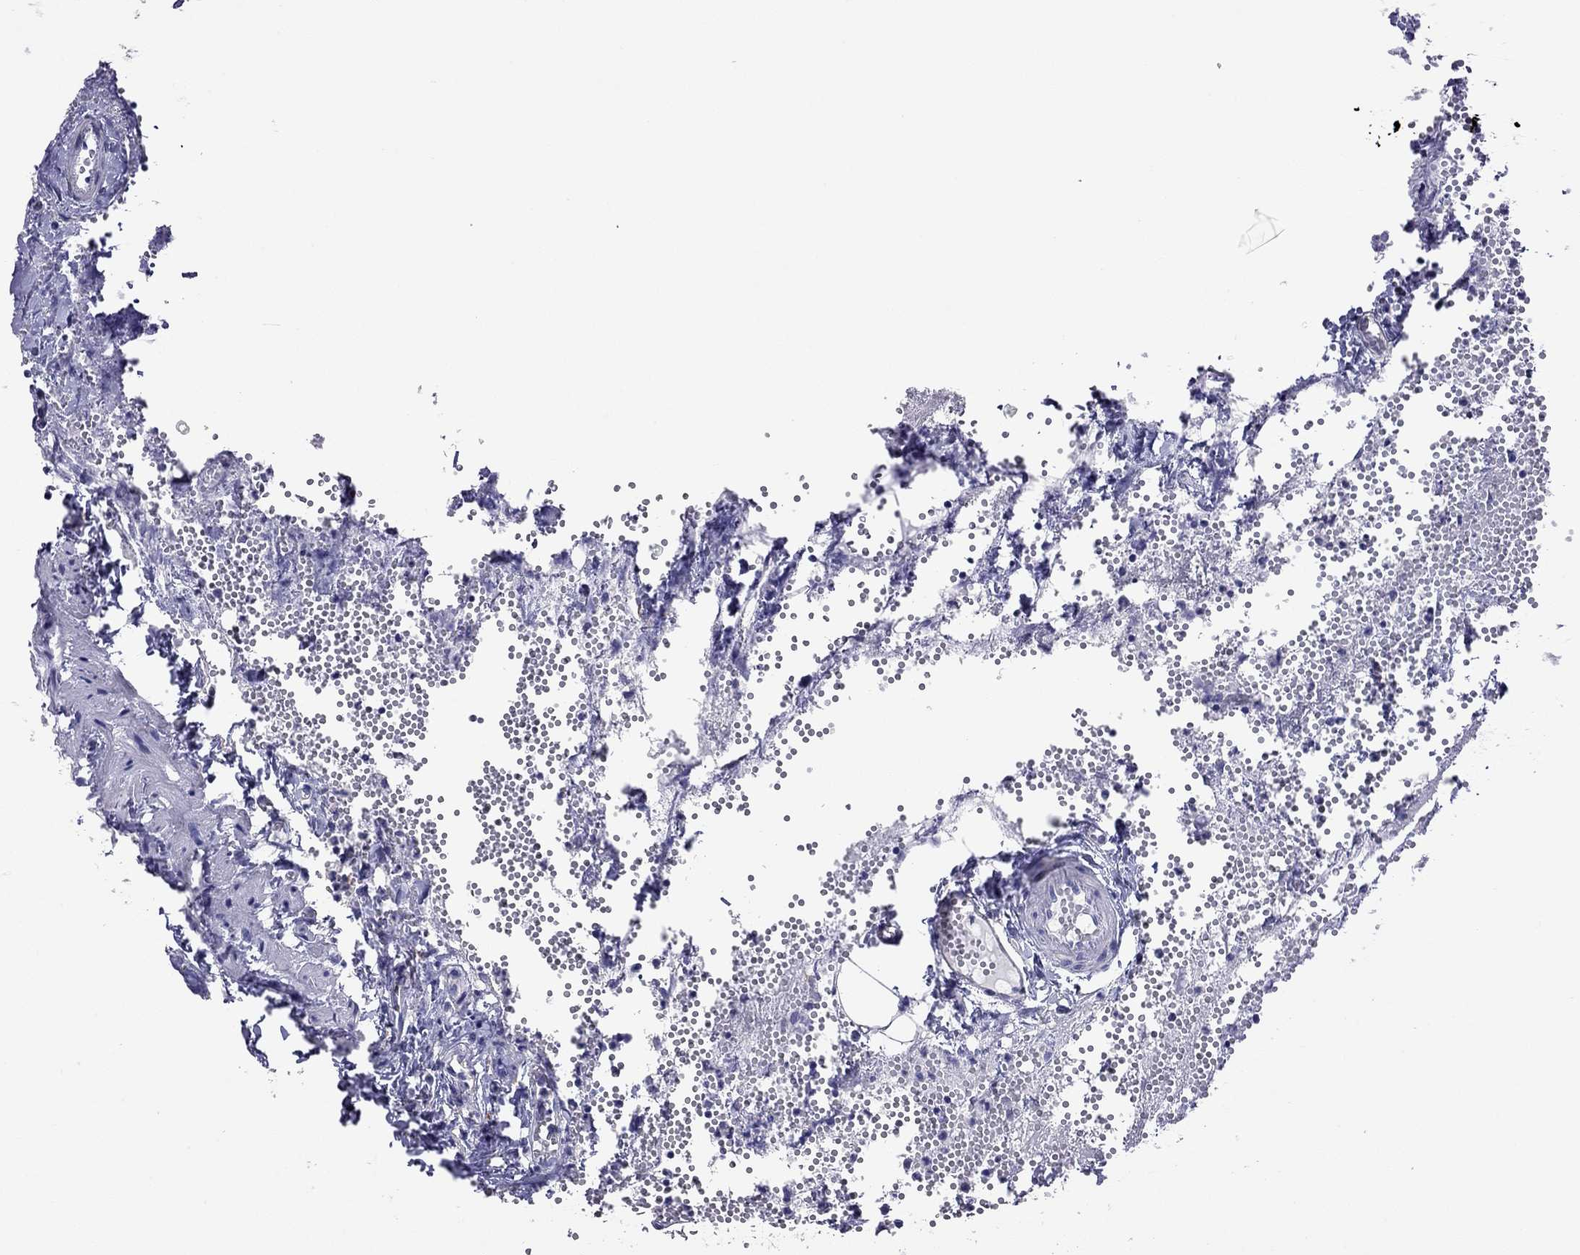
{"staining": {"intensity": "negative", "quantity": "none", "location": "none"}, "tissue": "lymph node", "cell_type": "Non-germinal center cells", "image_type": "normal", "snomed": [{"axis": "morphology", "description": "Normal tissue, NOS"}, {"axis": "topography", "description": "Lymph node"}], "caption": "A high-resolution histopathology image shows immunohistochemistry staining of normal lymph node, which shows no significant expression in non-germinal center cells.", "gene": "MYMX", "patient": {"sex": "female", "age": 52}}